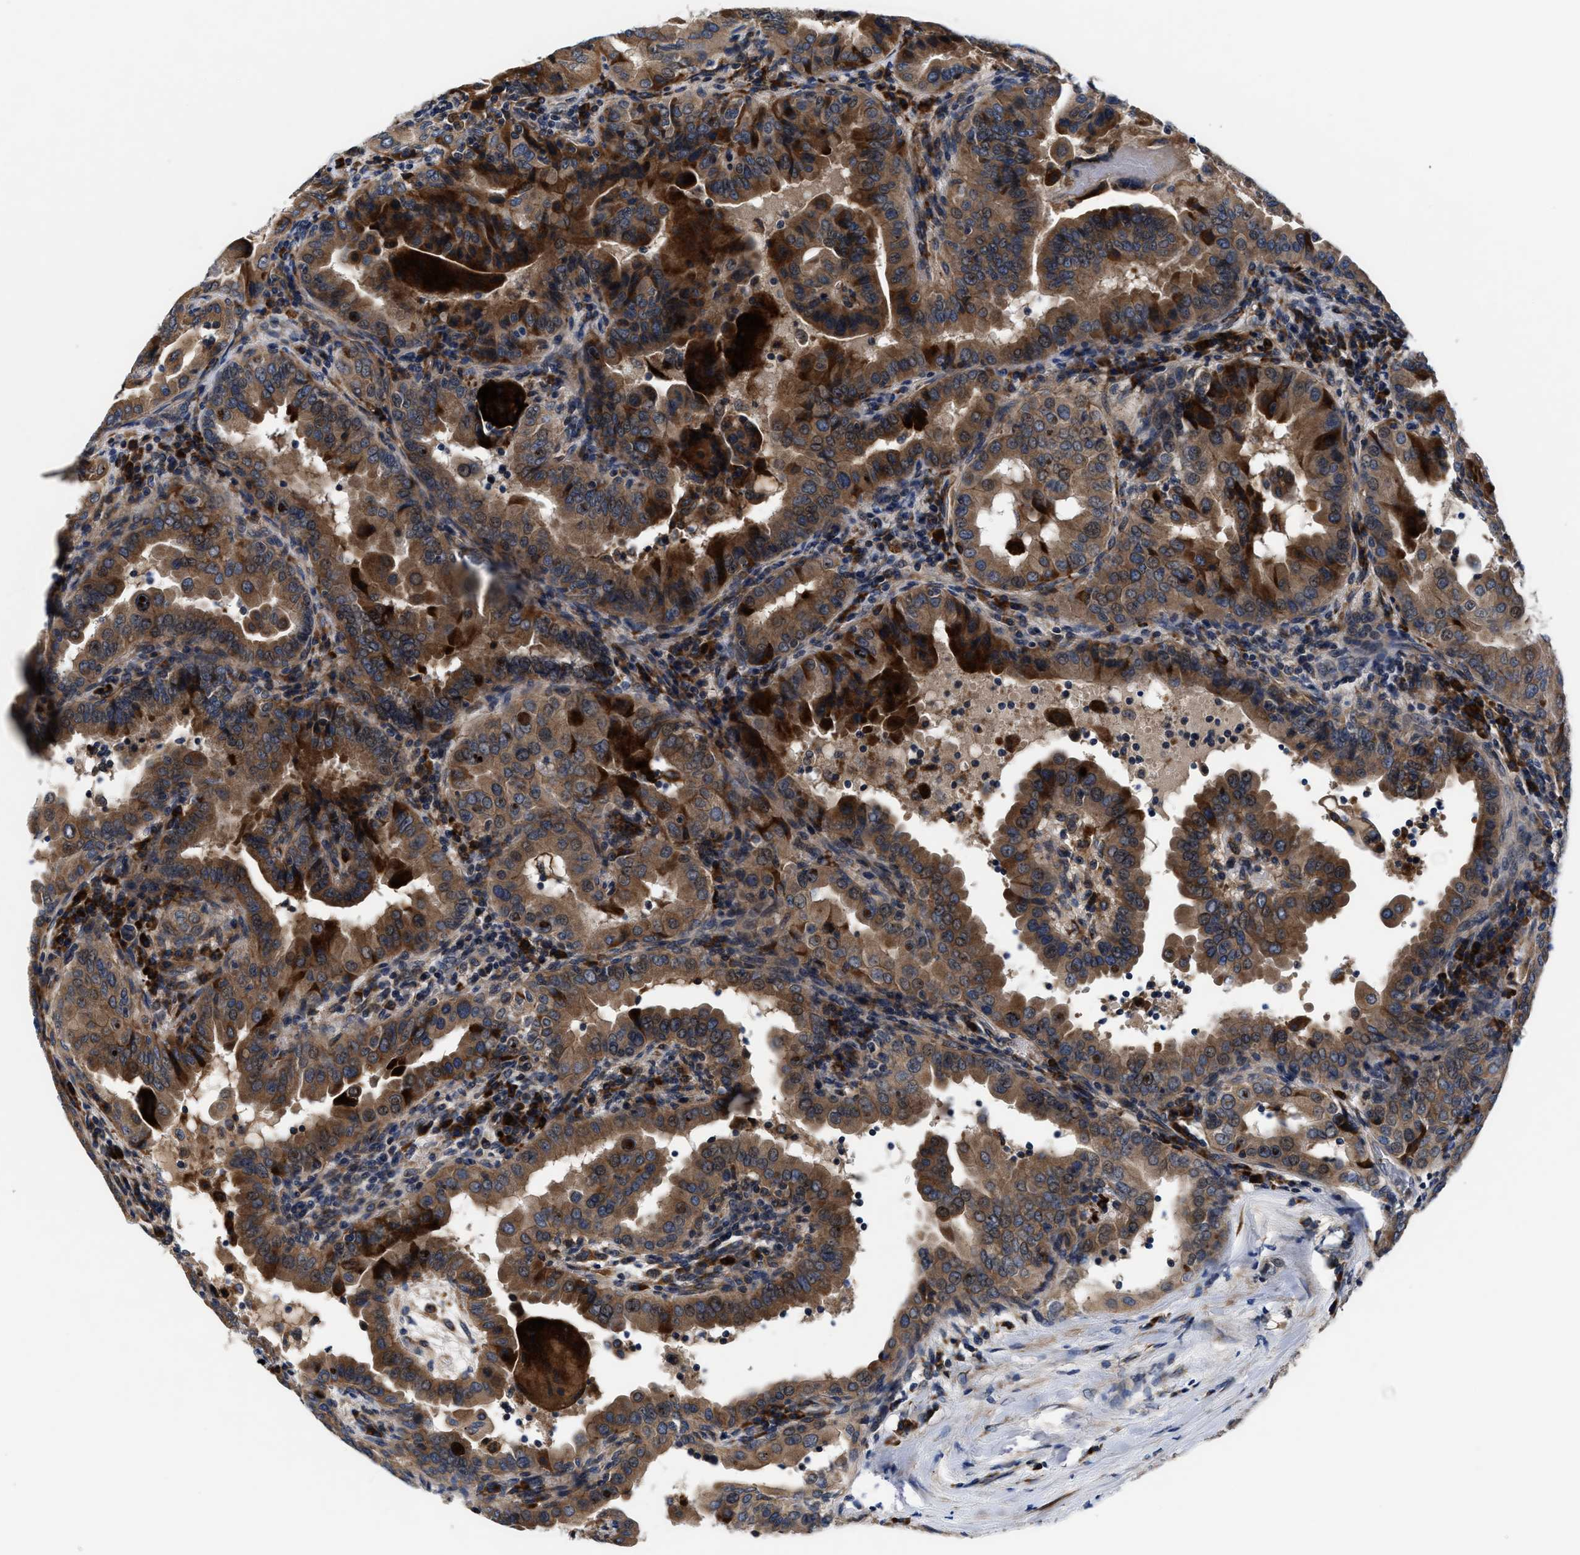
{"staining": {"intensity": "moderate", "quantity": ">75%", "location": "cytoplasmic/membranous"}, "tissue": "thyroid cancer", "cell_type": "Tumor cells", "image_type": "cancer", "snomed": [{"axis": "morphology", "description": "Papillary adenocarcinoma, NOS"}, {"axis": "topography", "description": "Thyroid gland"}], "caption": "Thyroid cancer was stained to show a protein in brown. There is medium levels of moderate cytoplasmic/membranous expression in approximately >75% of tumor cells.", "gene": "SLC12A2", "patient": {"sex": "male", "age": 33}}